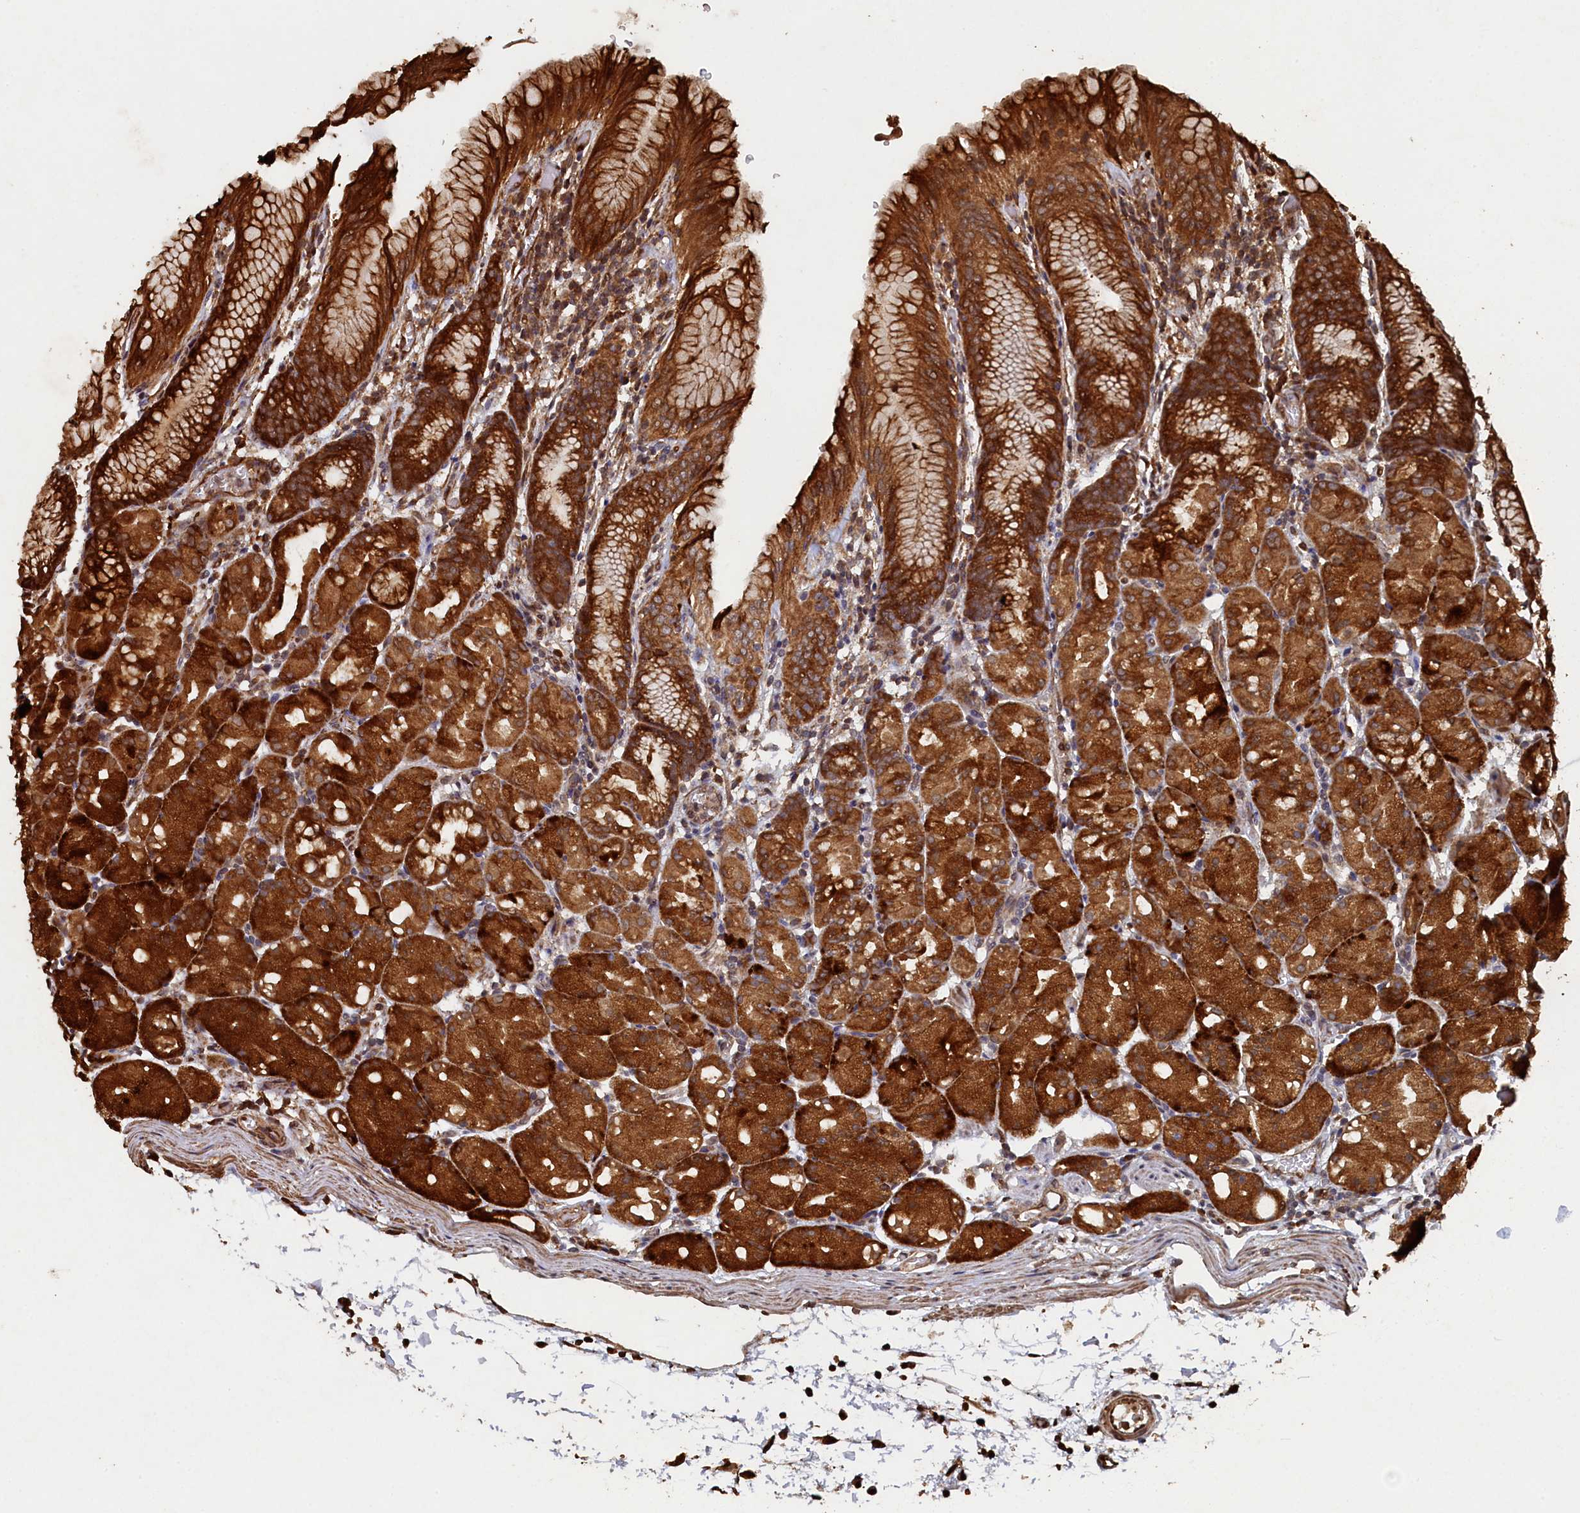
{"staining": {"intensity": "strong", "quantity": ">75%", "location": "cytoplasmic/membranous"}, "tissue": "stomach", "cell_type": "Glandular cells", "image_type": "normal", "snomed": [{"axis": "morphology", "description": "Normal tissue, NOS"}, {"axis": "topography", "description": "Stomach, upper"}], "caption": "Immunohistochemistry staining of unremarkable stomach, which displays high levels of strong cytoplasmic/membranous staining in approximately >75% of glandular cells indicating strong cytoplasmic/membranous protein expression. The staining was performed using DAB (3,3'-diaminobenzidine) (brown) for protein detection and nuclei were counterstained in hematoxylin (blue).", "gene": "PIGN", "patient": {"sex": "male", "age": 48}}